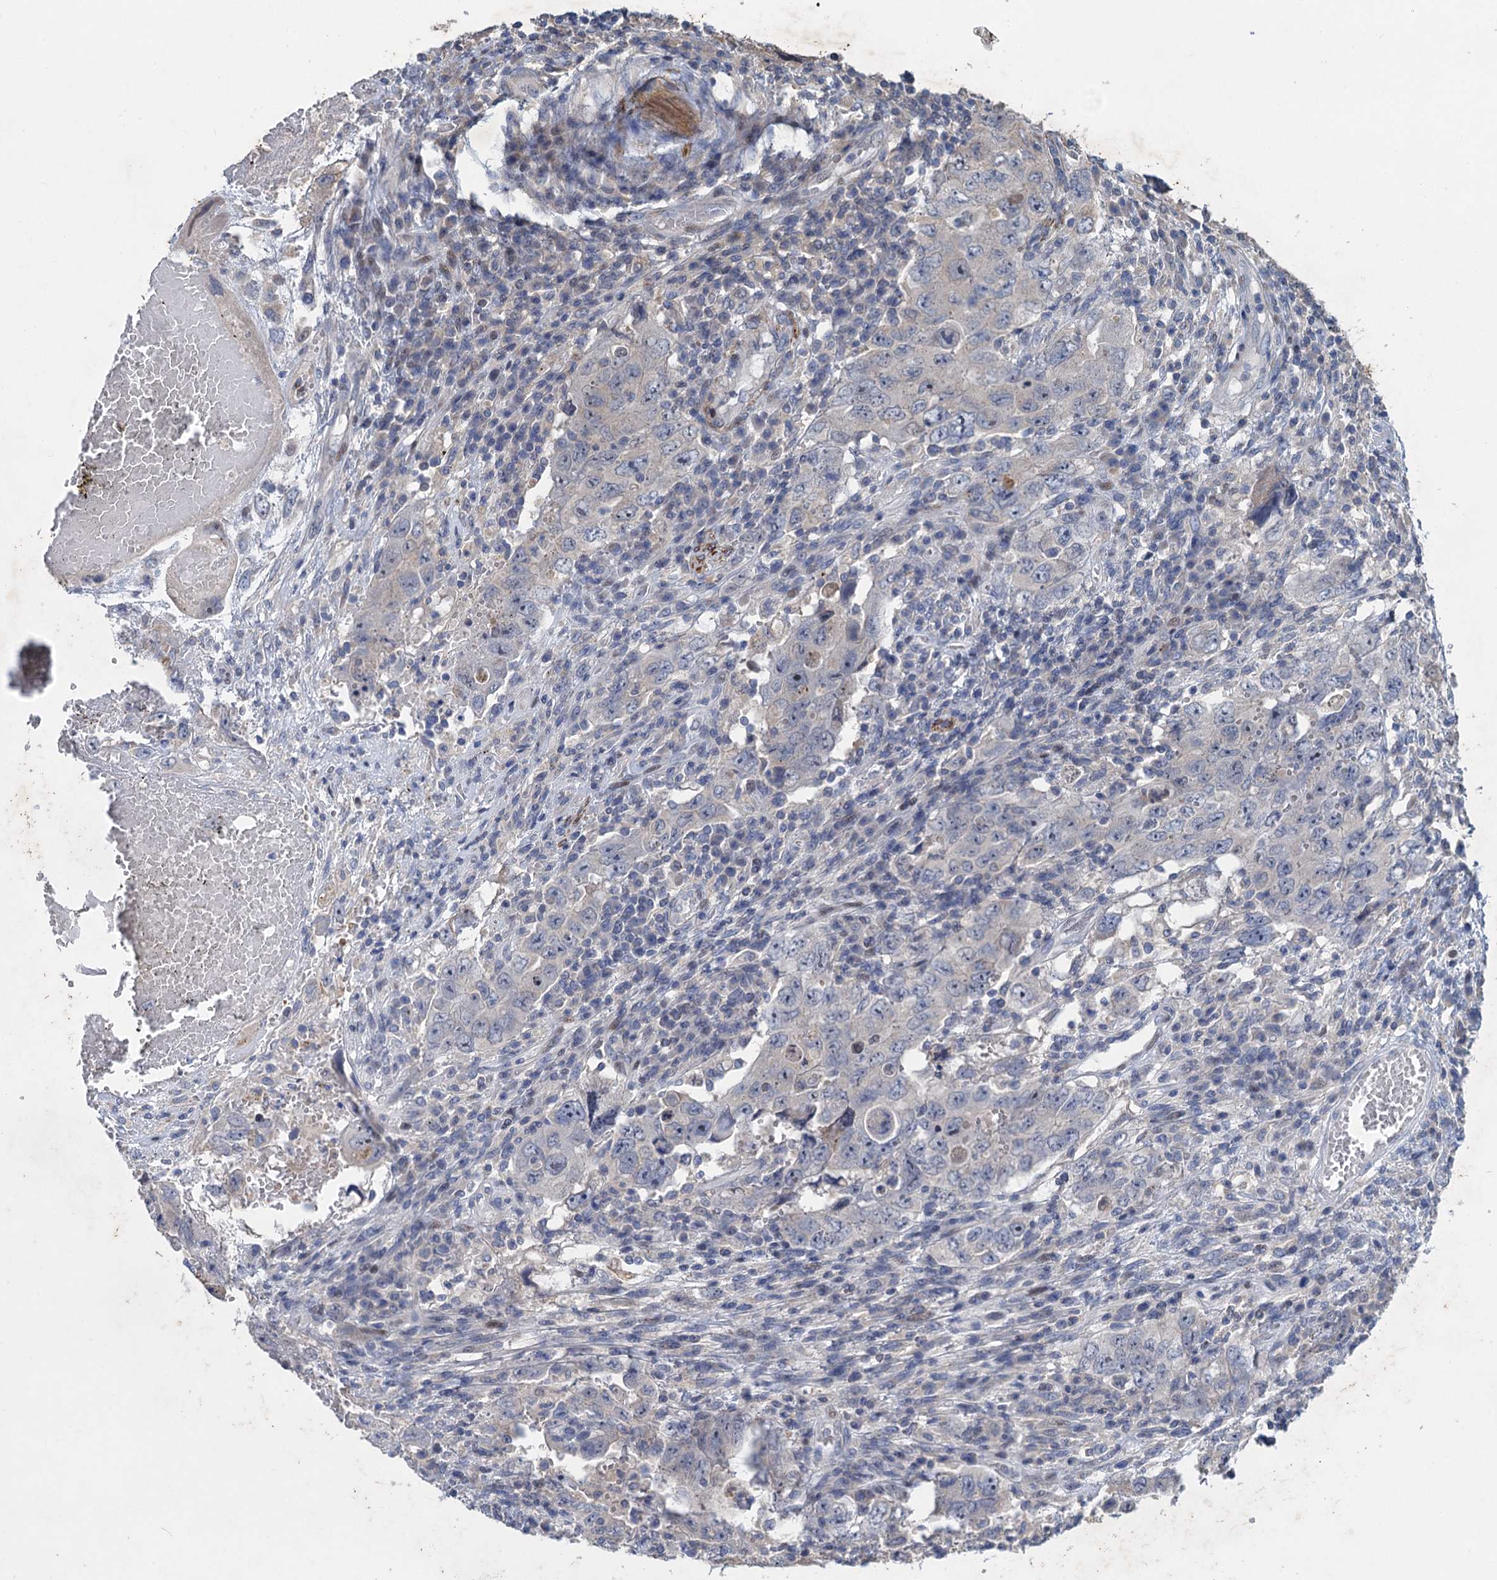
{"staining": {"intensity": "negative", "quantity": "none", "location": "none"}, "tissue": "testis cancer", "cell_type": "Tumor cells", "image_type": "cancer", "snomed": [{"axis": "morphology", "description": "Carcinoma, Embryonal, NOS"}, {"axis": "topography", "description": "Testis"}], "caption": "This is an immunohistochemistry photomicrograph of testis cancer. There is no positivity in tumor cells.", "gene": "ESYT3", "patient": {"sex": "male", "age": 26}}